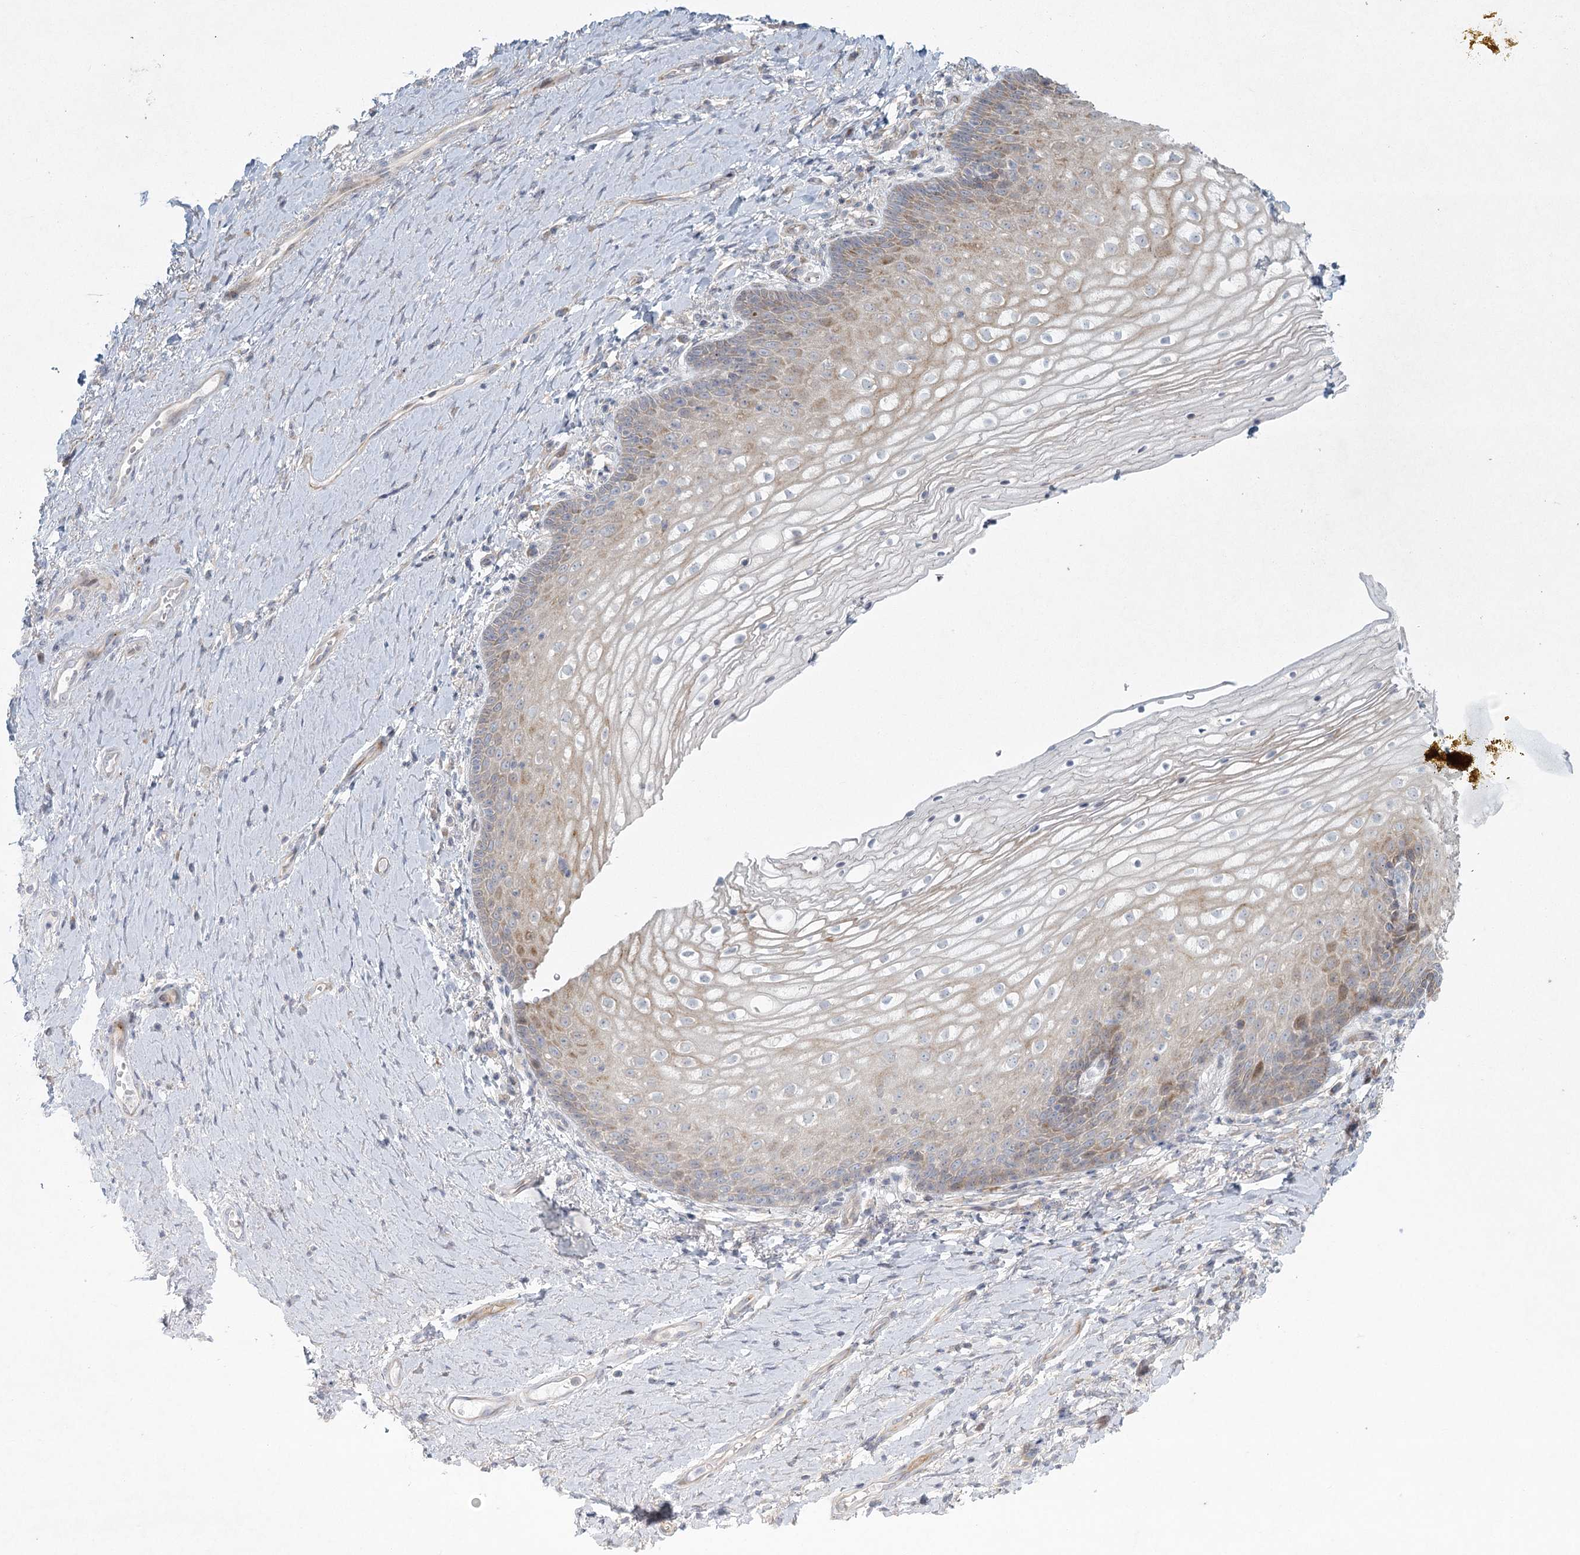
{"staining": {"intensity": "strong", "quantity": "<25%", "location": "cytoplasmic/membranous"}, "tissue": "vagina", "cell_type": "Squamous epithelial cells", "image_type": "normal", "snomed": [{"axis": "morphology", "description": "Normal tissue, NOS"}, {"axis": "topography", "description": "Vagina"}], "caption": "Squamous epithelial cells demonstrate medium levels of strong cytoplasmic/membranous positivity in approximately <25% of cells in benign human vagina.", "gene": "FAM110C", "patient": {"sex": "female", "age": 60}}